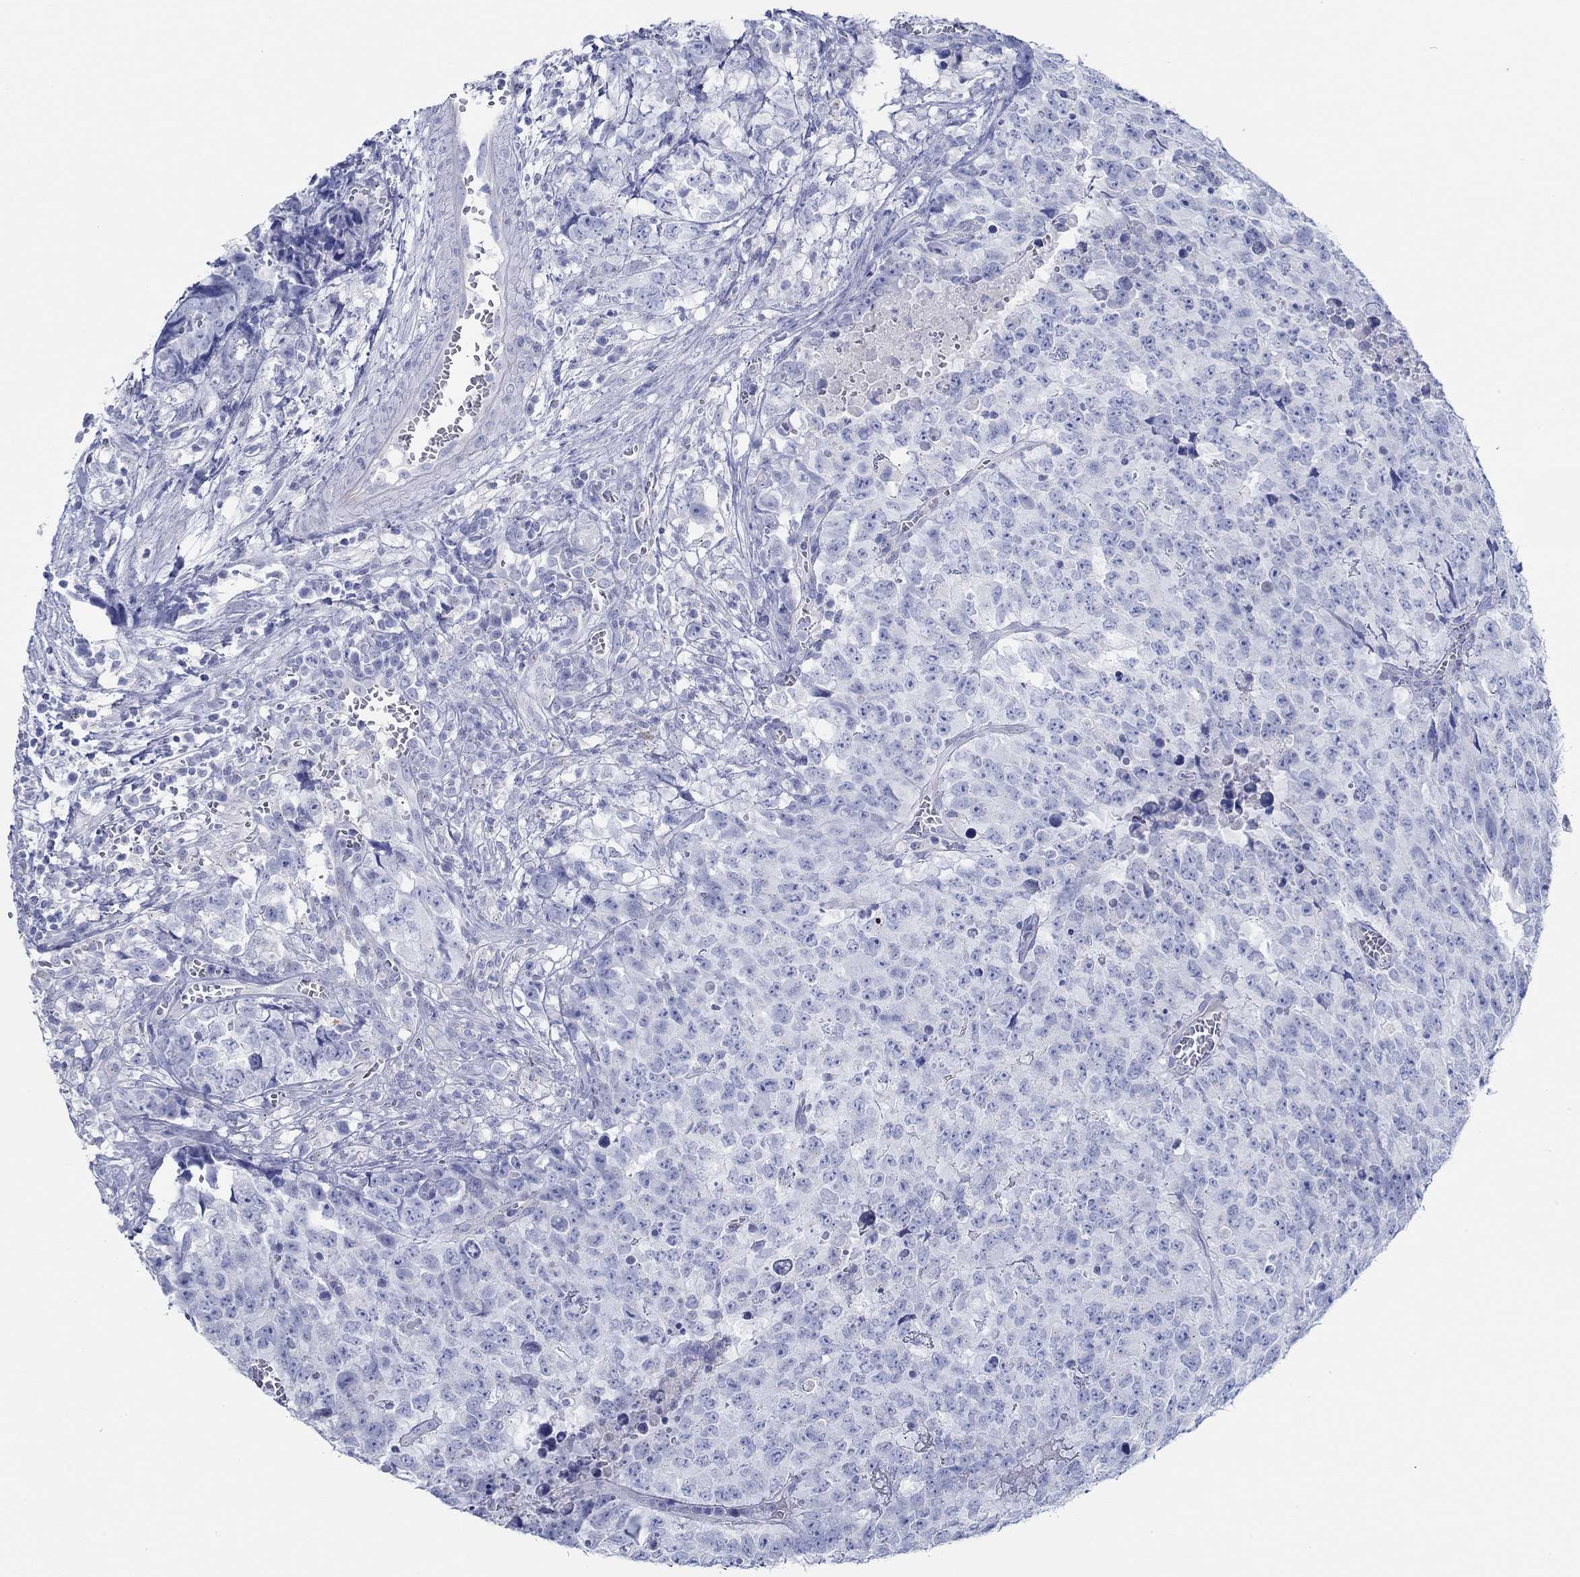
{"staining": {"intensity": "negative", "quantity": "none", "location": "none"}, "tissue": "testis cancer", "cell_type": "Tumor cells", "image_type": "cancer", "snomed": [{"axis": "morphology", "description": "Carcinoma, Embryonal, NOS"}, {"axis": "topography", "description": "Testis"}], "caption": "IHC of human testis cancer (embryonal carcinoma) exhibits no expression in tumor cells.", "gene": "IGFBP6", "patient": {"sex": "male", "age": 23}}